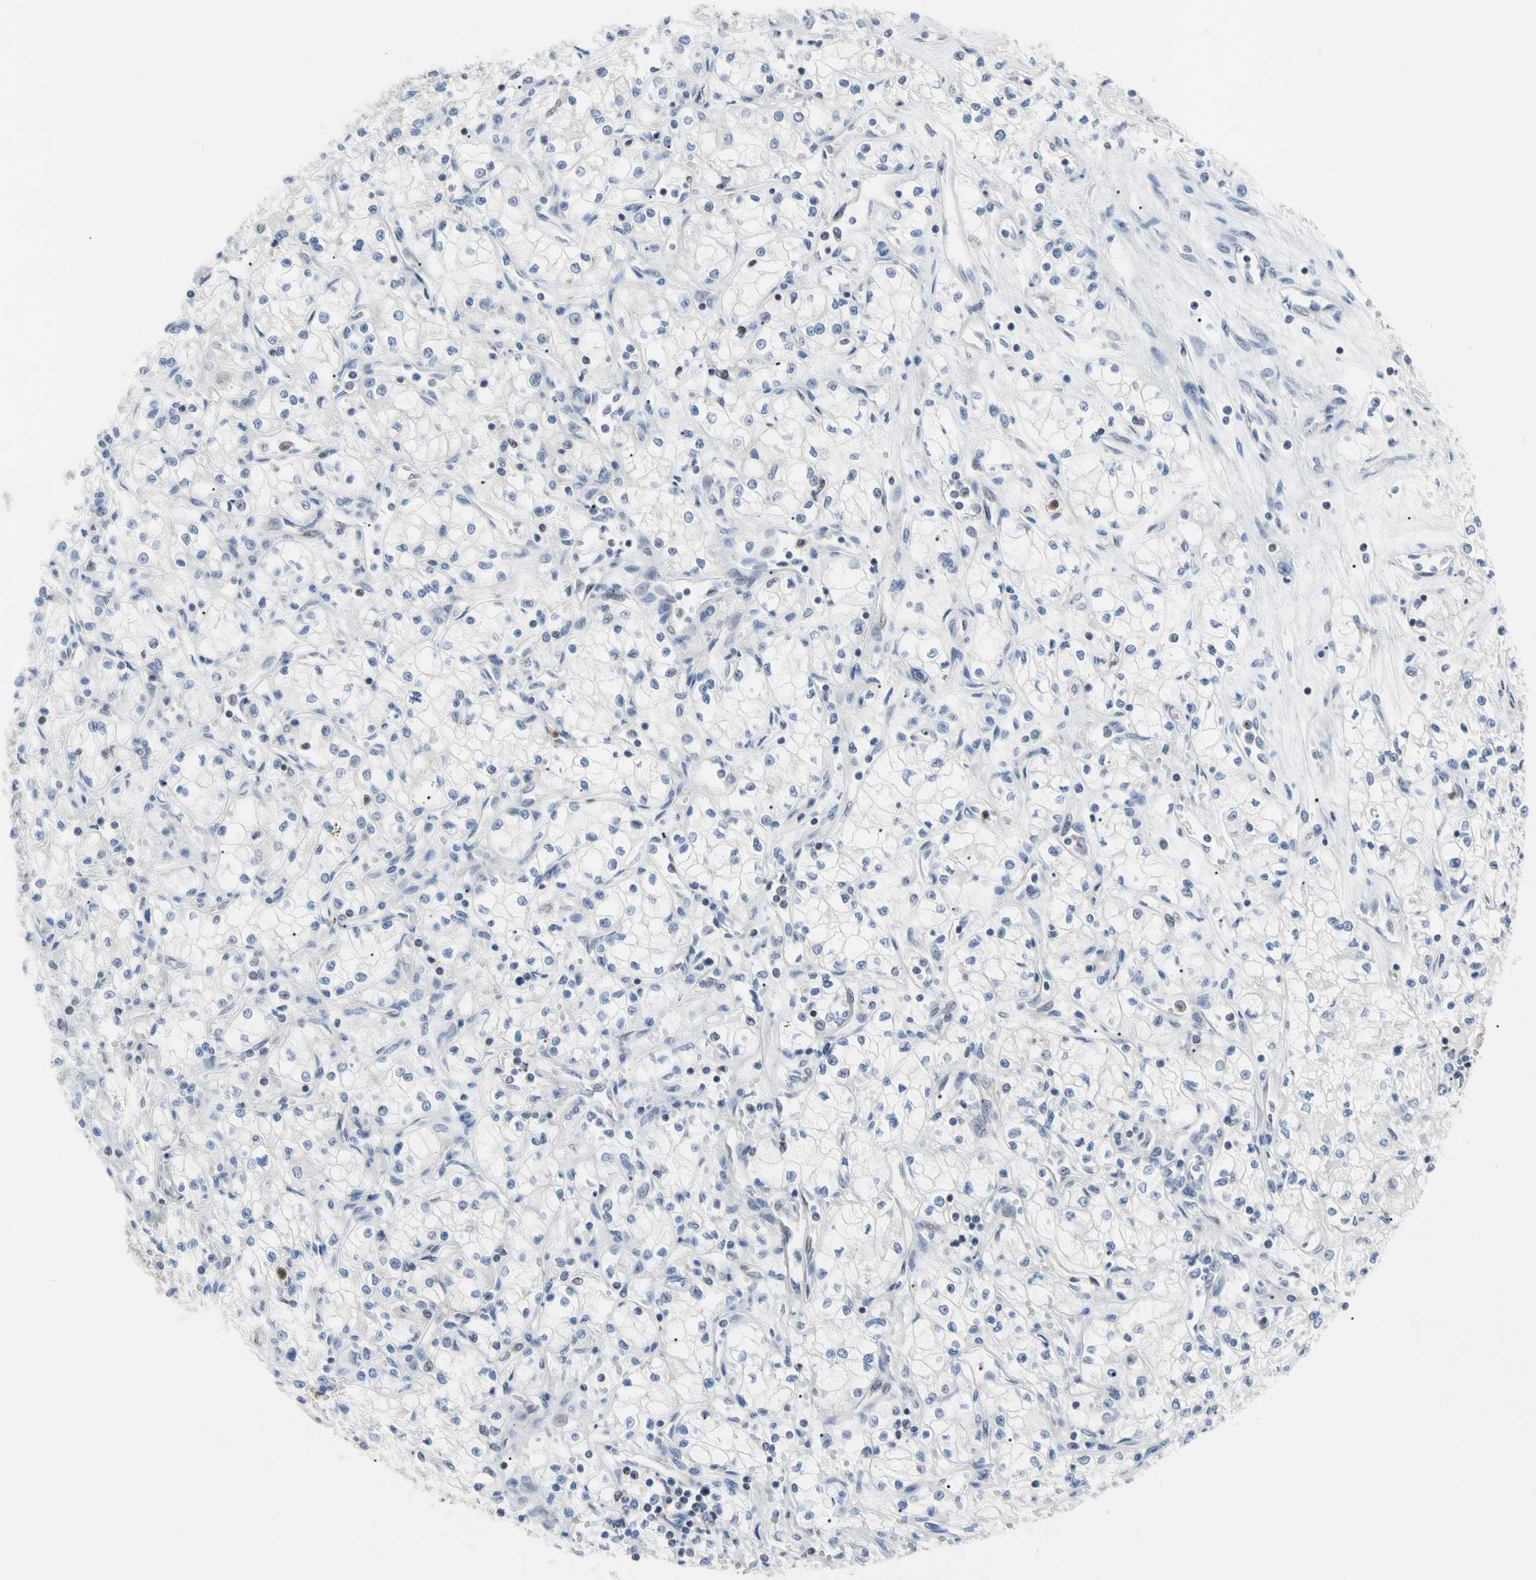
{"staining": {"intensity": "negative", "quantity": "none", "location": "none"}, "tissue": "renal cancer", "cell_type": "Tumor cells", "image_type": "cancer", "snomed": [{"axis": "morphology", "description": "Normal tissue, NOS"}, {"axis": "morphology", "description": "Adenocarcinoma, NOS"}, {"axis": "topography", "description": "Kidney"}], "caption": "IHC histopathology image of human adenocarcinoma (renal) stained for a protein (brown), which demonstrates no positivity in tumor cells. The staining was performed using DAB to visualize the protein expression in brown, while the nuclei were stained in blue with hematoxylin (Magnification: 20x).", "gene": "MCL1", "patient": {"sex": "male", "age": 59}}